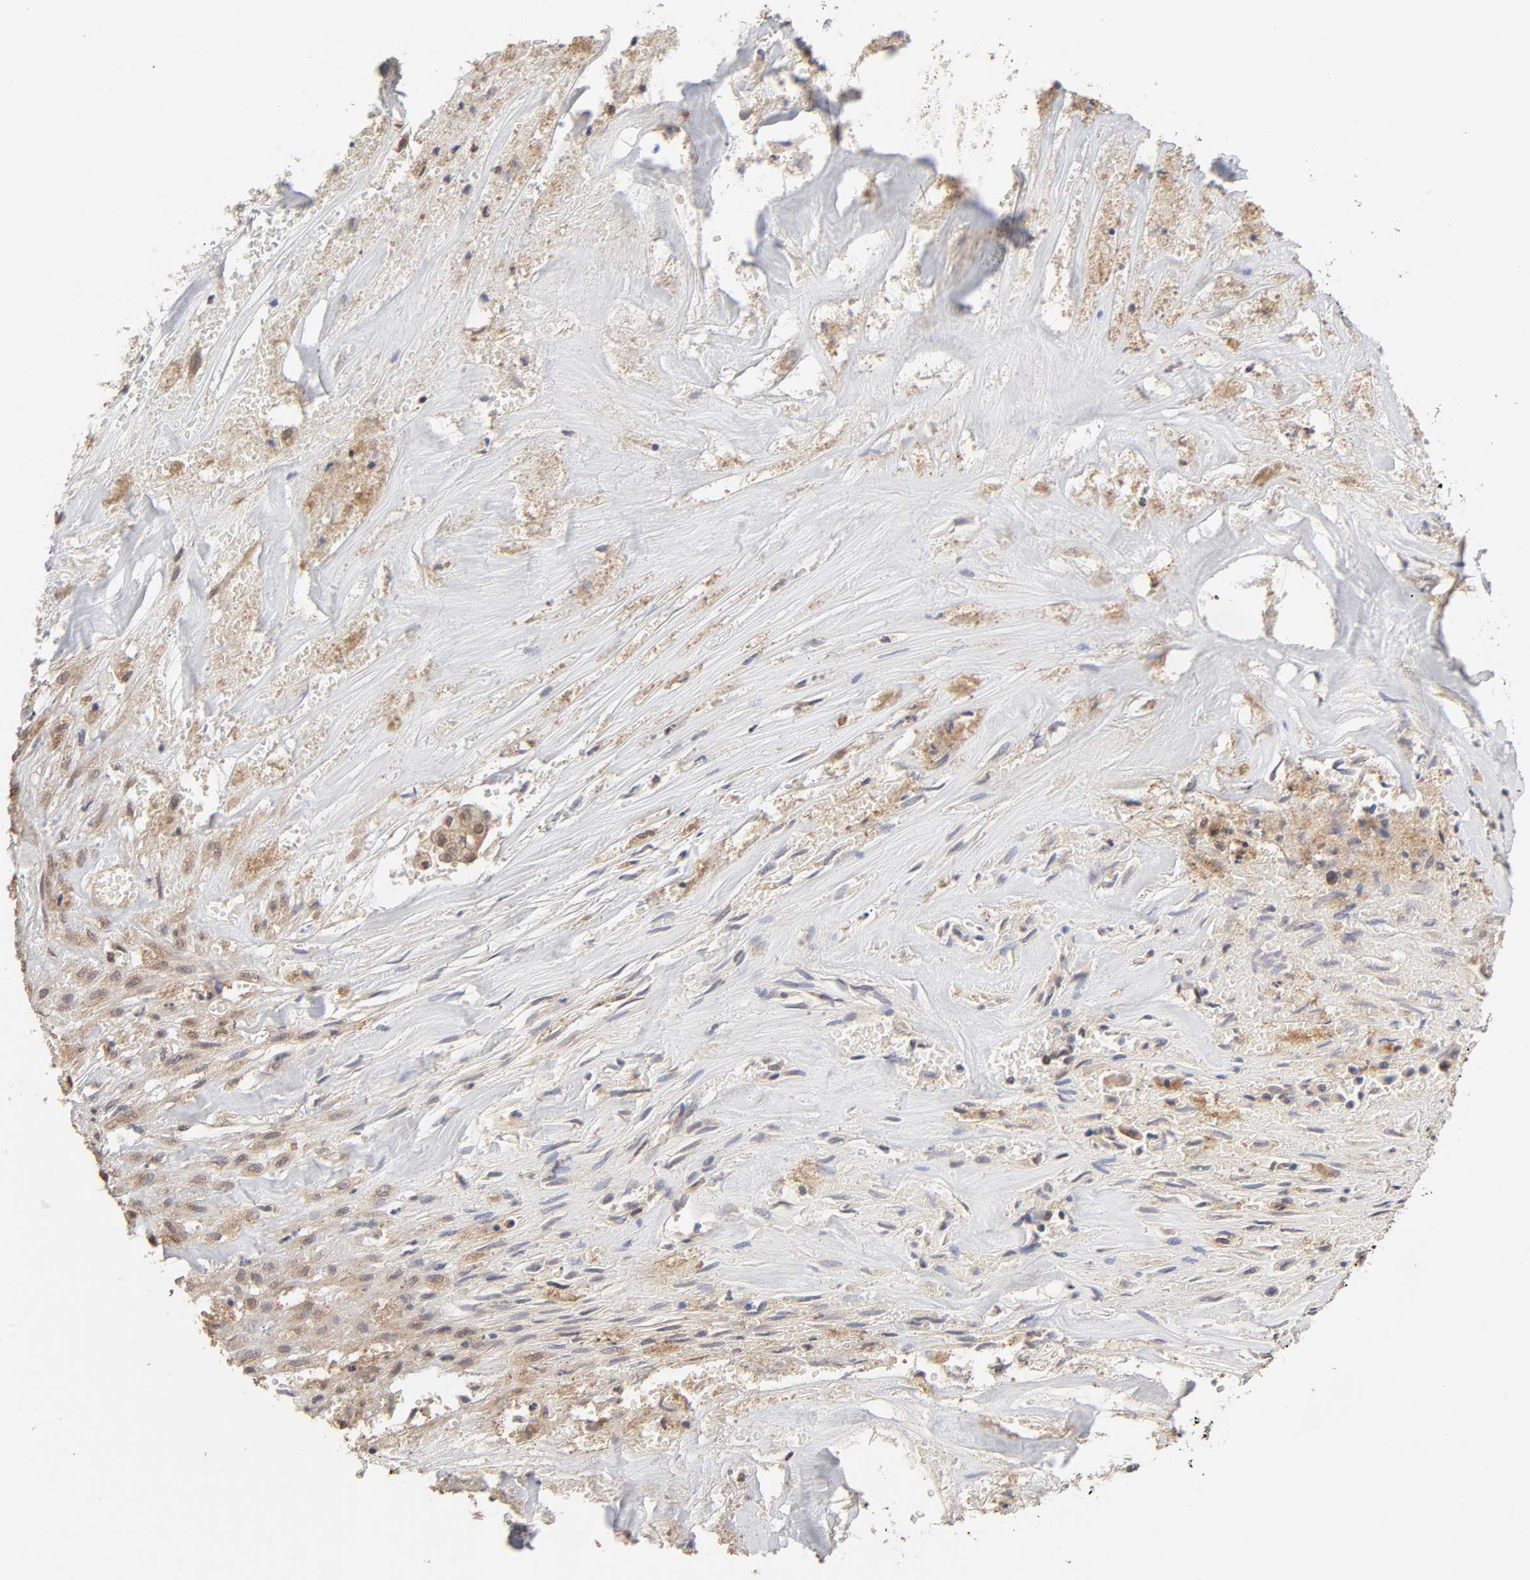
{"staining": {"intensity": "weak", "quantity": ">75%", "location": "cytoplasmic/membranous"}, "tissue": "liver cancer", "cell_type": "Tumor cells", "image_type": "cancer", "snomed": [{"axis": "morphology", "description": "Cholangiocarcinoma"}, {"axis": "topography", "description": "Liver"}], "caption": "An image of liver cancer stained for a protein shows weak cytoplasmic/membranous brown staining in tumor cells.", "gene": "MAPK1", "patient": {"sex": "female", "age": 70}}